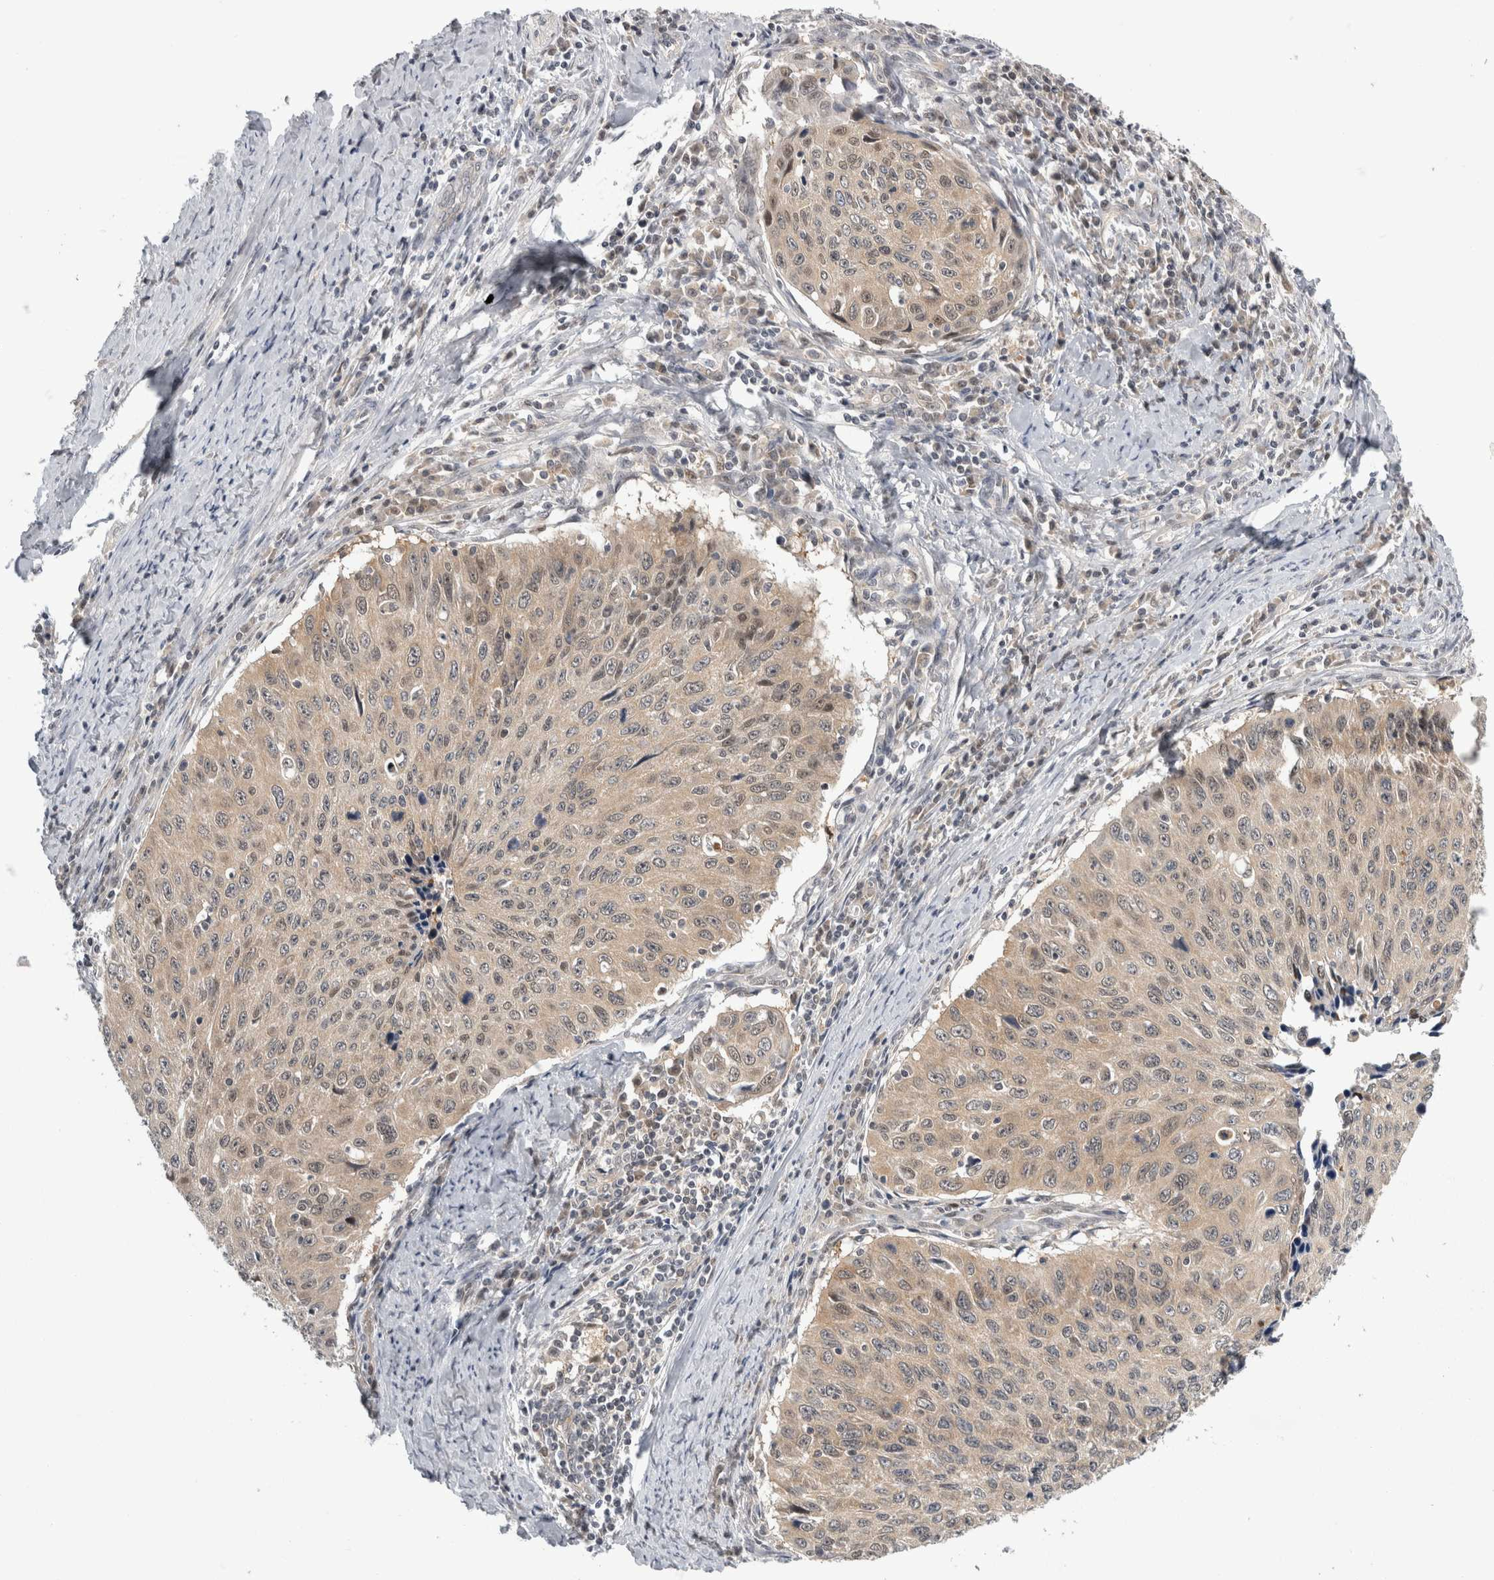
{"staining": {"intensity": "weak", "quantity": ">75%", "location": "cytoplasmic/membranous"}, "tissue": "cervical cancer", "cell_type": "Tumor cells", "image_type": "cancer", "snomed": [{"axis": "morphology", "description": "Squamous cell carcinoma, NOS"}, {"axis": "topography", "description": "Cervix"}], "caption": "Brown immunohistochemical staining in cervical cancer demonstrates weak cytoplasmic/membranous staining in approximately >75% of tumor cells.", "gene": "PSMB2", "patient": {"sex": "female", "age": 53}}